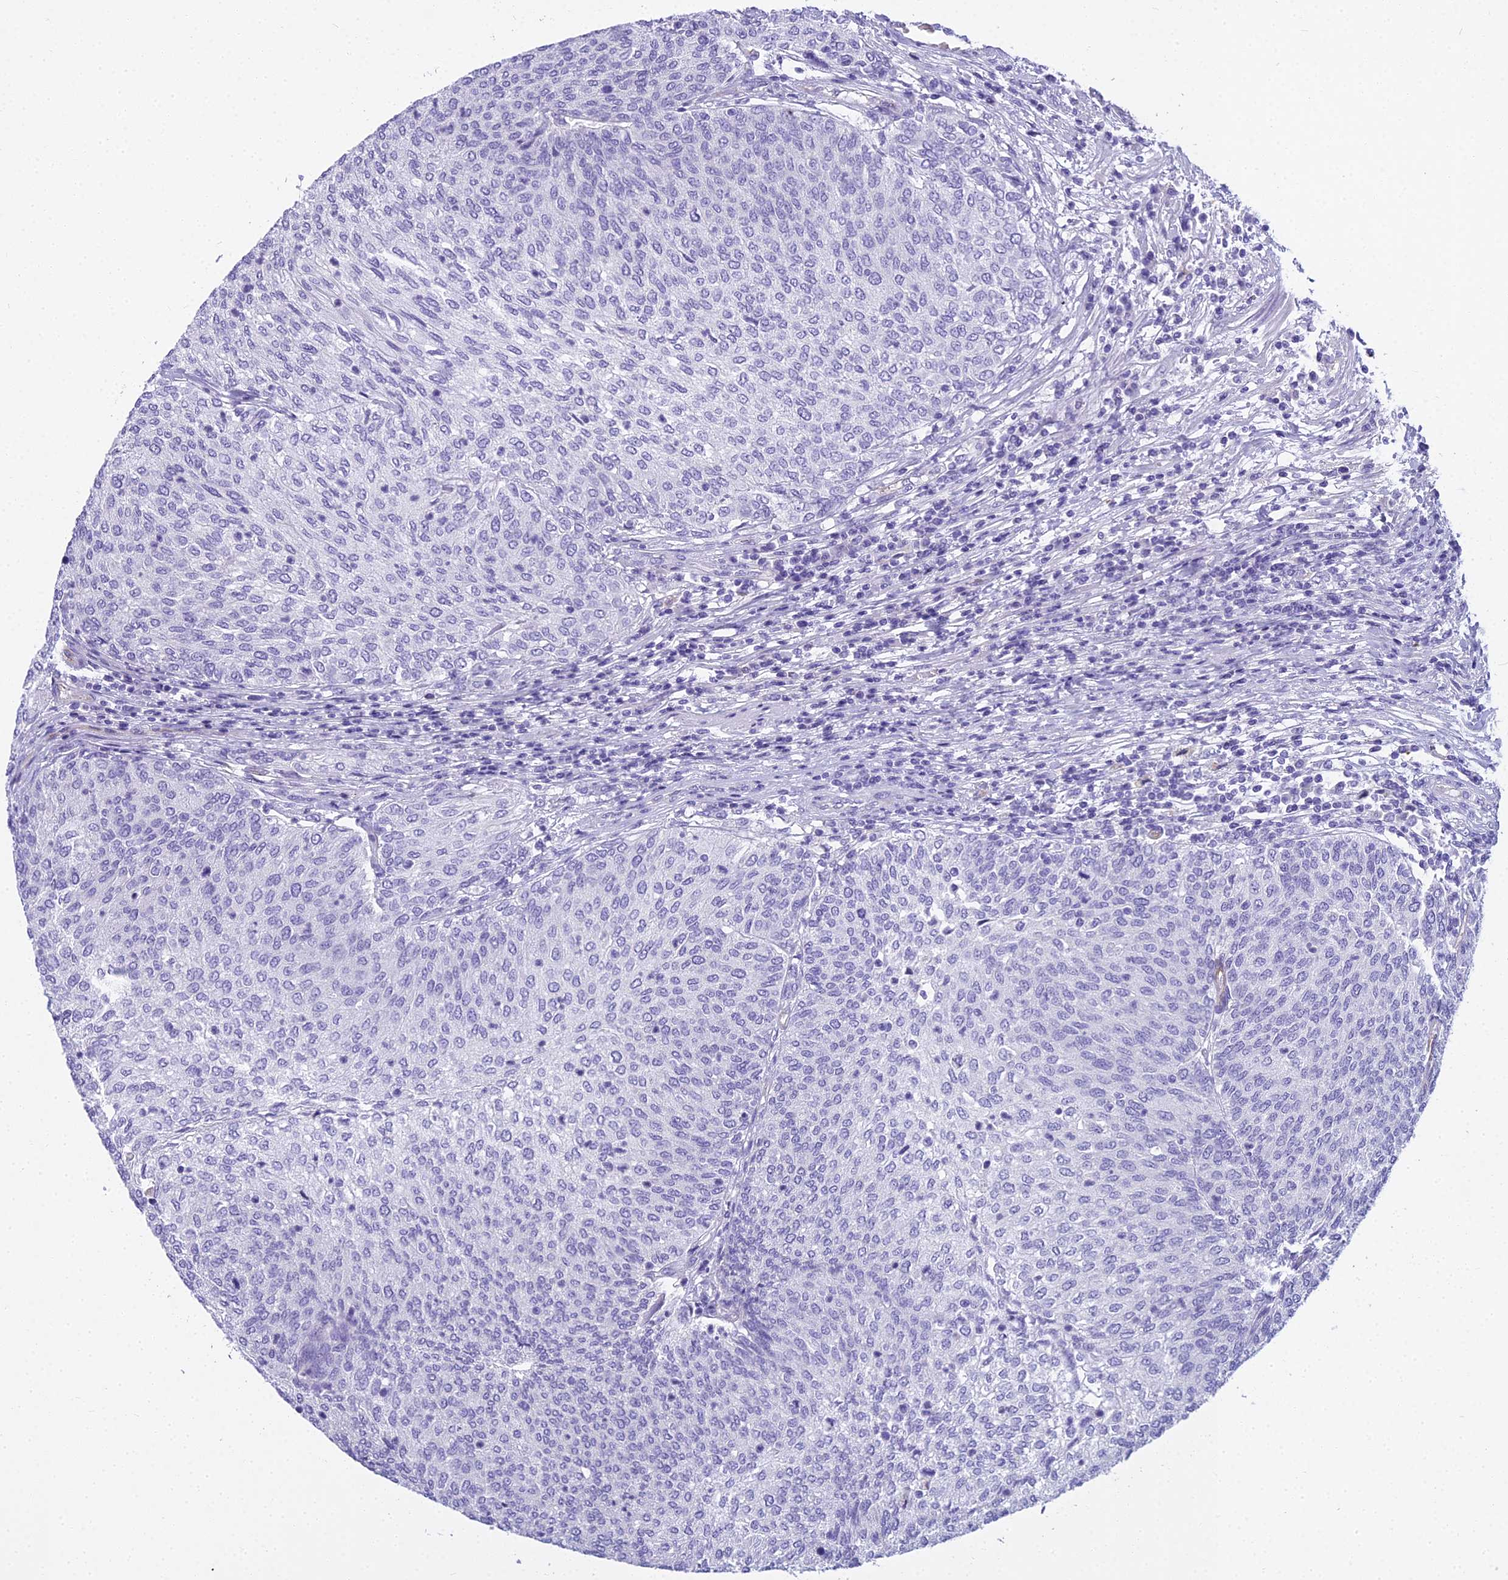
{"staining": {"intensity": "negative", "quantity": "none", "location": "none"}, "tissue": "urothelial cancer", "cell_type": "Tumor cells", "image_type": "cancer", "snomed": [{"axis": "morphology", "description": "Urothelial carcinoma, Low grade"}, {"axis": "topography", "description": "Urinary bladder"}], "caption": "A high-resolution histopathology image shows immunohistochemistry (IHC) staining of urothelial cancer, which shows no significant positivity in tumor cells.", "gene": "NINJ1", "patient": {"sex": "female", "age": 79}}